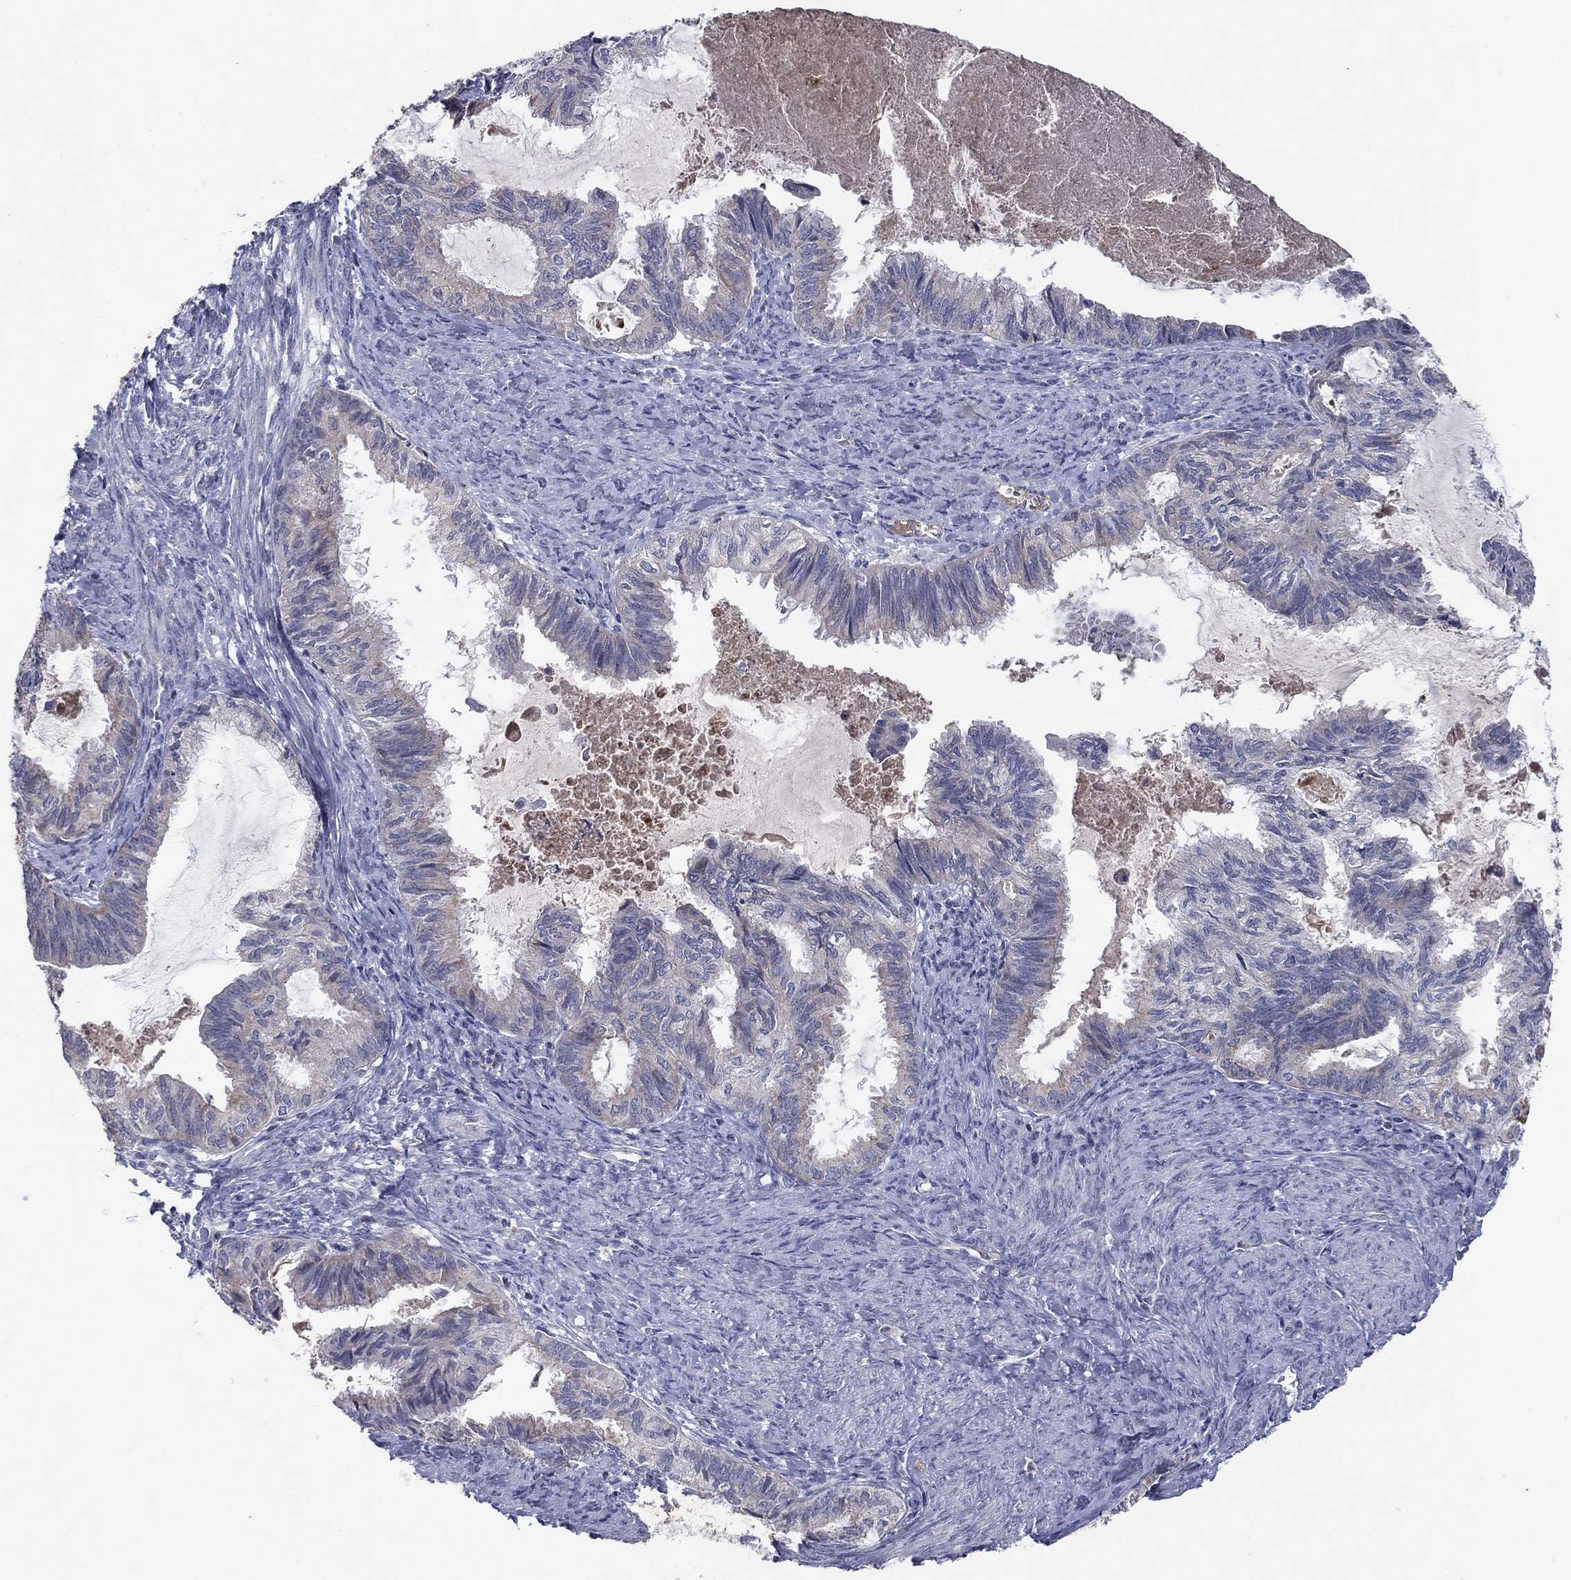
{"staining": {"intensity": "negative", "quantity": "none", "location": "none"}, "tissue": "endometrial cancer", "cell_type": "Tumor cells", "image_type": "cancer", "snomed": [{"axis": "morphology", "description": "Adenocarcinoma, NOS"}, {"axis": "topography", "description": "Endometrium"}], "caption": "A photomicrograph of endometrial cancer (adenocarcinoma) stained for a protein shows no brown staining in tumor cells.", "gene": "PTGDS", "patient": {"sex": "female", "age": 86}}